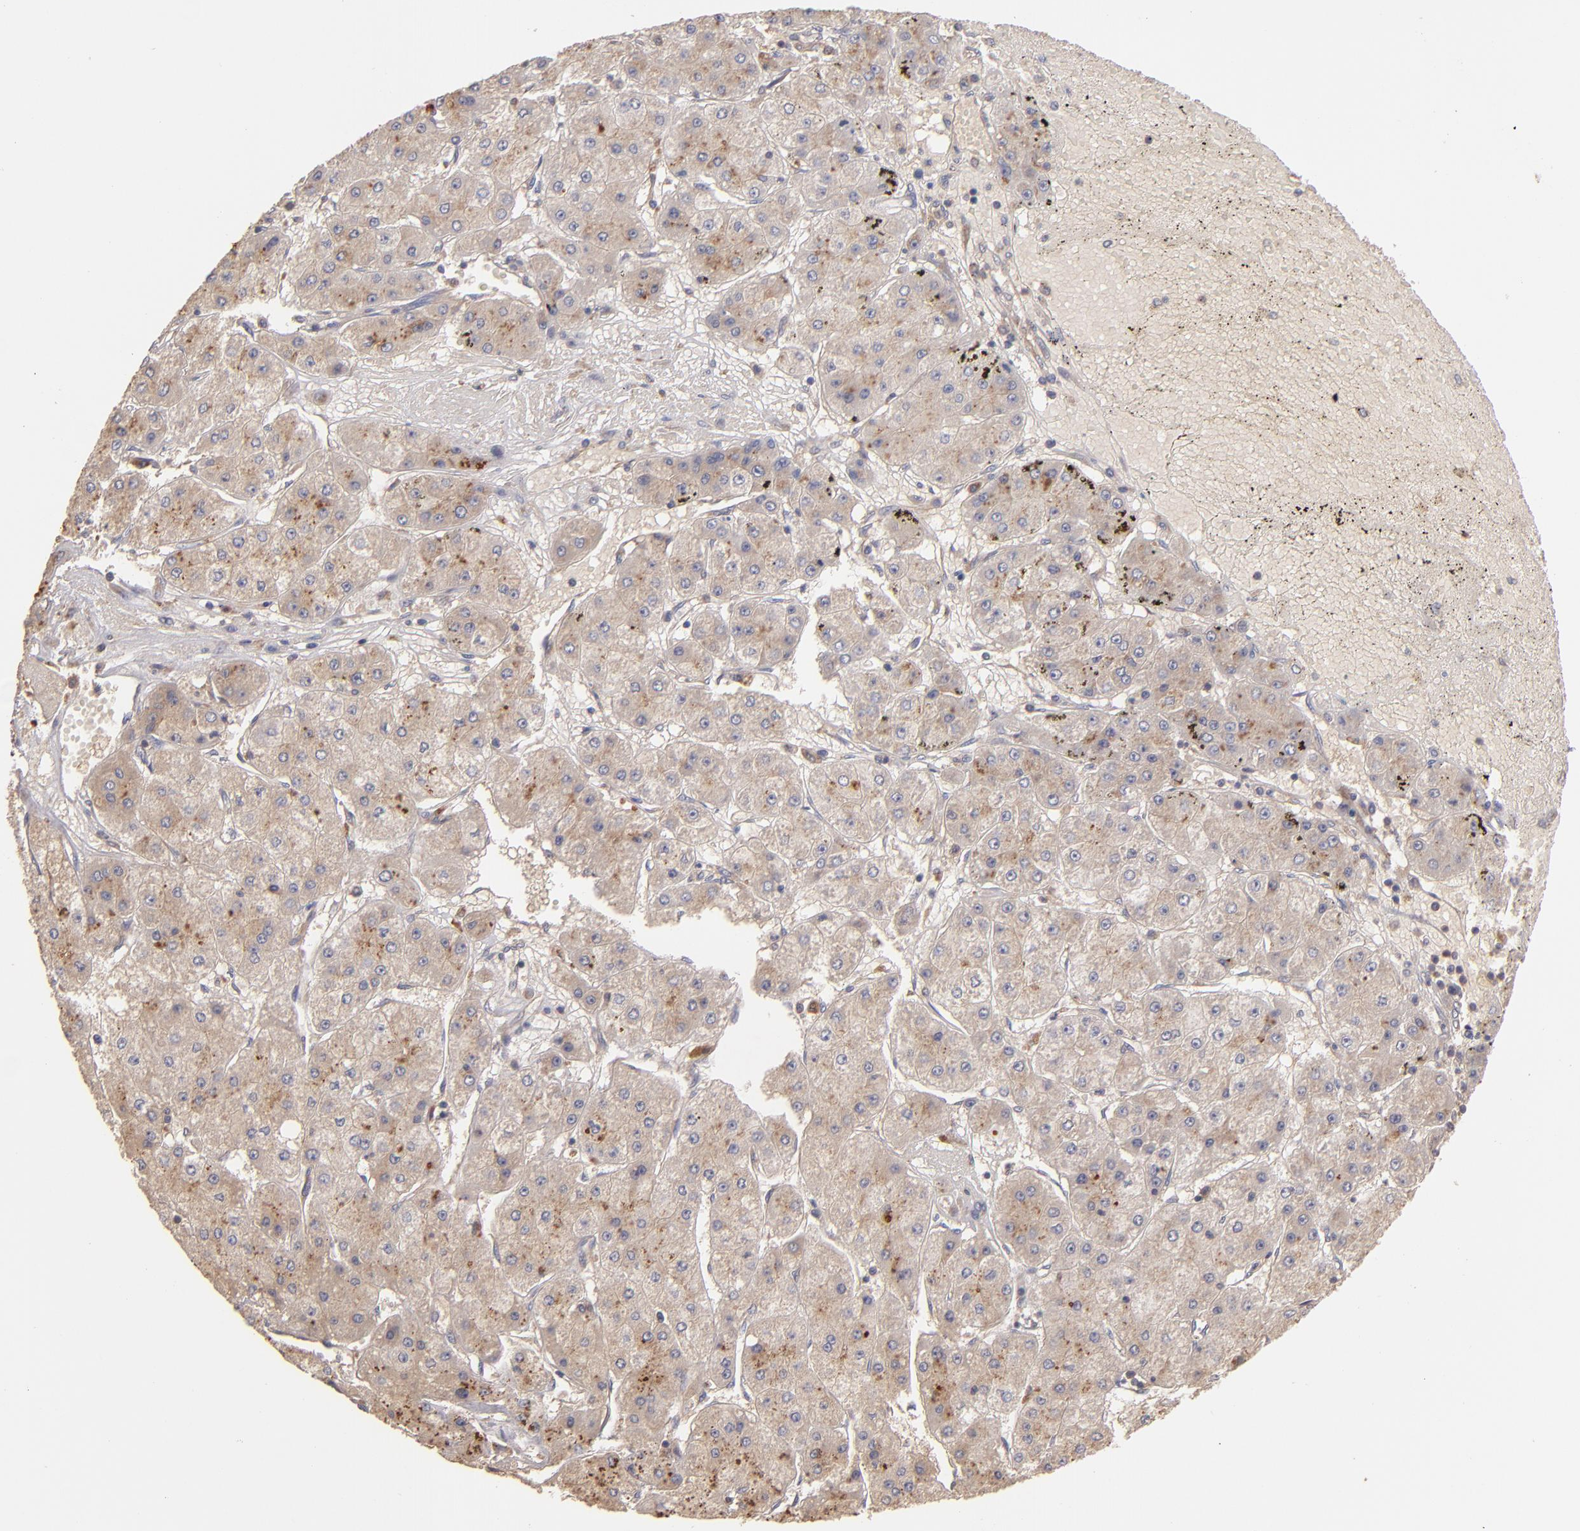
{"staining": {"intensity": "moderate", "quantity": ">75%", "location": "cytoplasmic/membranous"}, "tissue": "liver cancer", "cell_type": "Tumor cells", "image_type": "cancer", "snomed": [{"axis": "morphology", "description": "Carcinoma, Hepatocellular, NOS"}, {"axis": "topography", "description": "Liver"}], "caption": "Human liver hepatocellular carcinoma stained with a protein marker reveals moderate staining in tumor cells.", "gene": "UPF3B", "patient": {"sex": "female", "age": 52}}